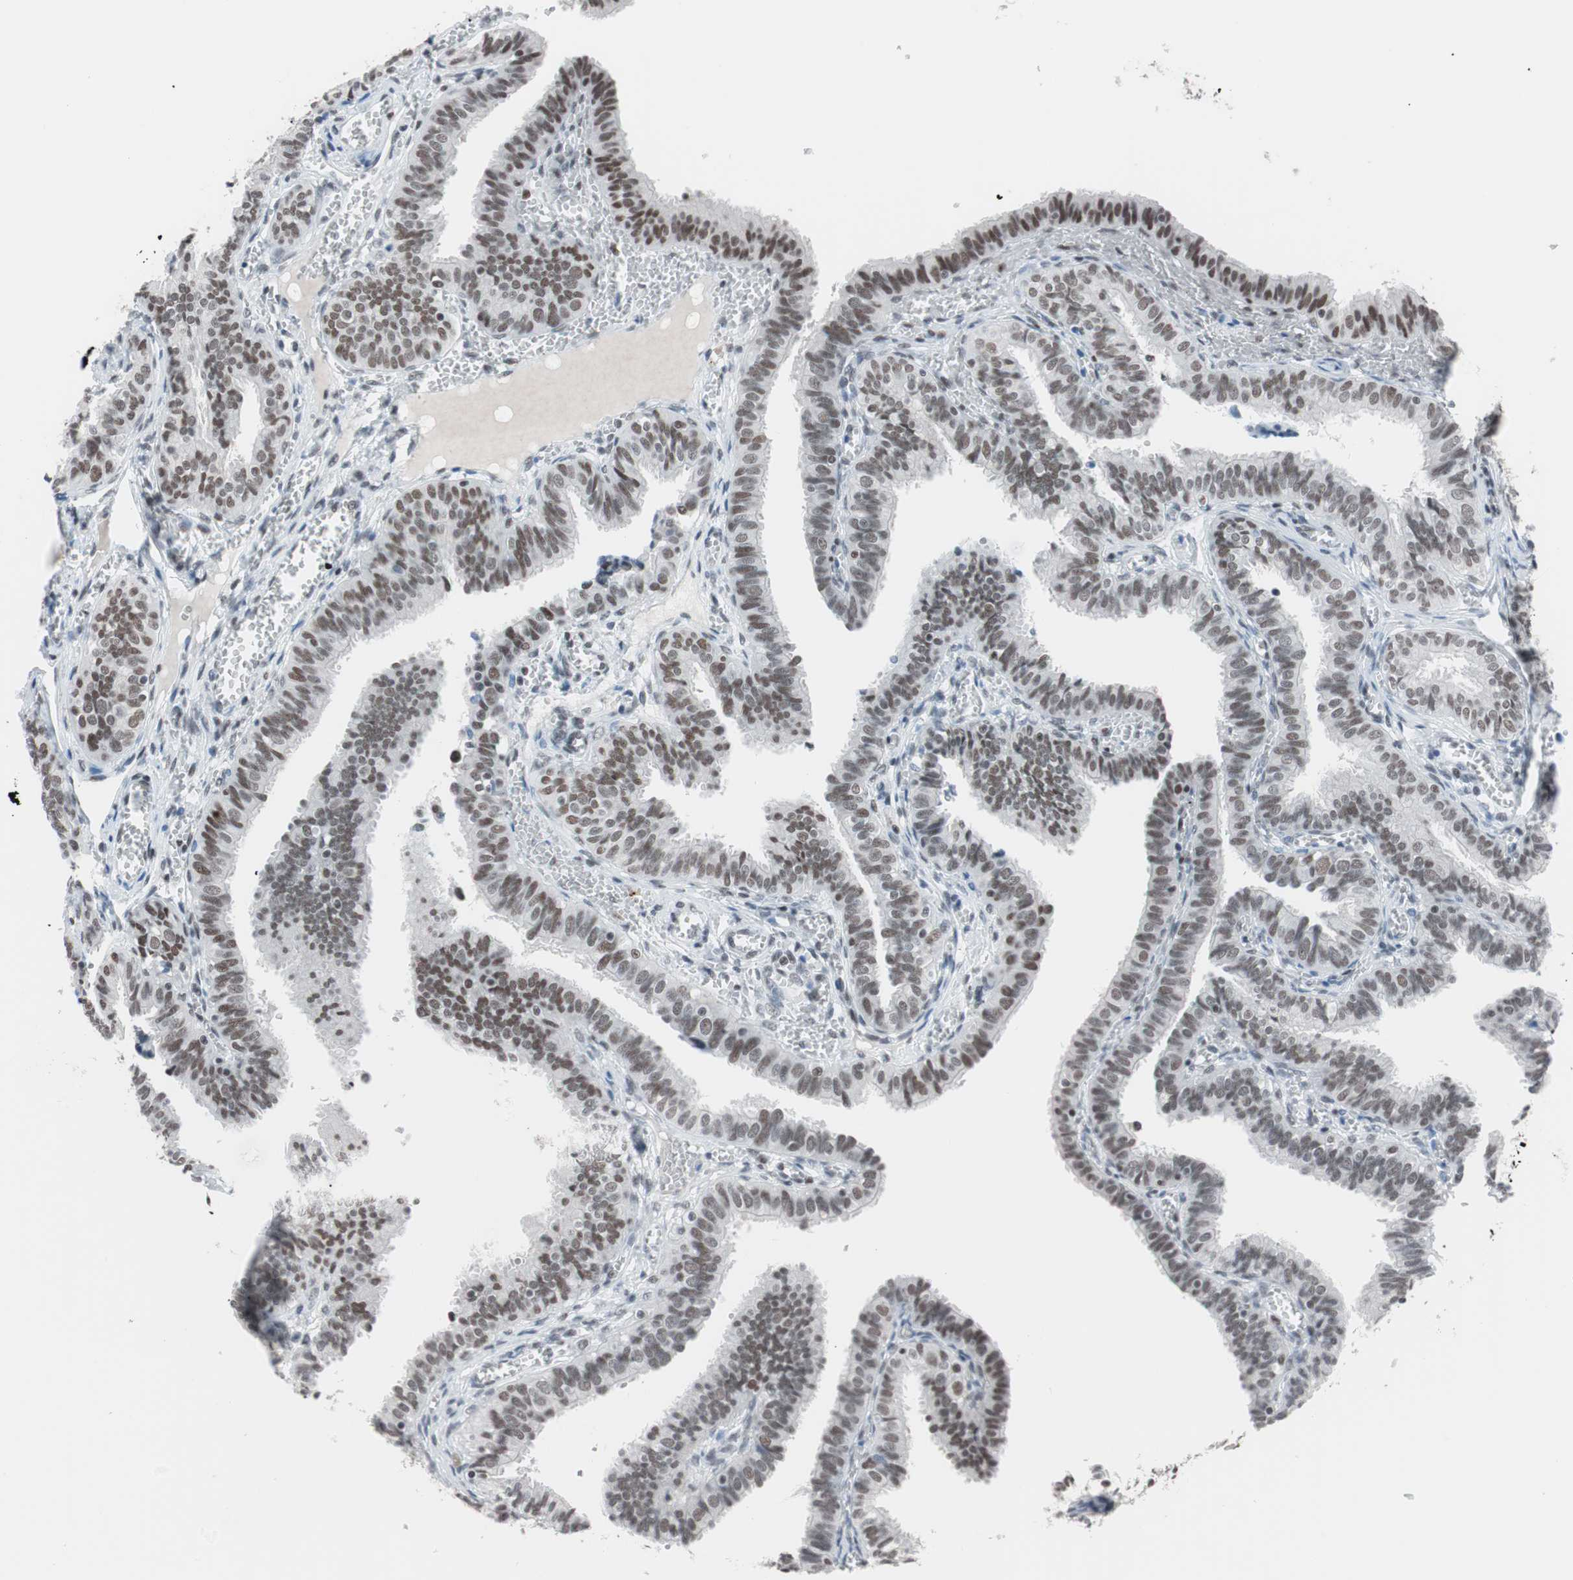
{"staining": {"intensity": "moderate", "quantity": ">75%", "location": "nuclear"}, "tissue": "fallopian tube", "cell_type": "Glandular cells", "image_type": "normal", "snomed": [{"axis": "morphology", "description": "Normal tissue, NOS"}, {"axis": "topography", "description": "Fallopian tube"}], "caption": "The histopathology image exhibits immunohistochemical staining of unremarkable fallopian tube. There is moderate nuclear expression is present in approximately >75% of glandular cells.", "gene": "ARID1A", "patient": {"sex": "female", "age": 46}}